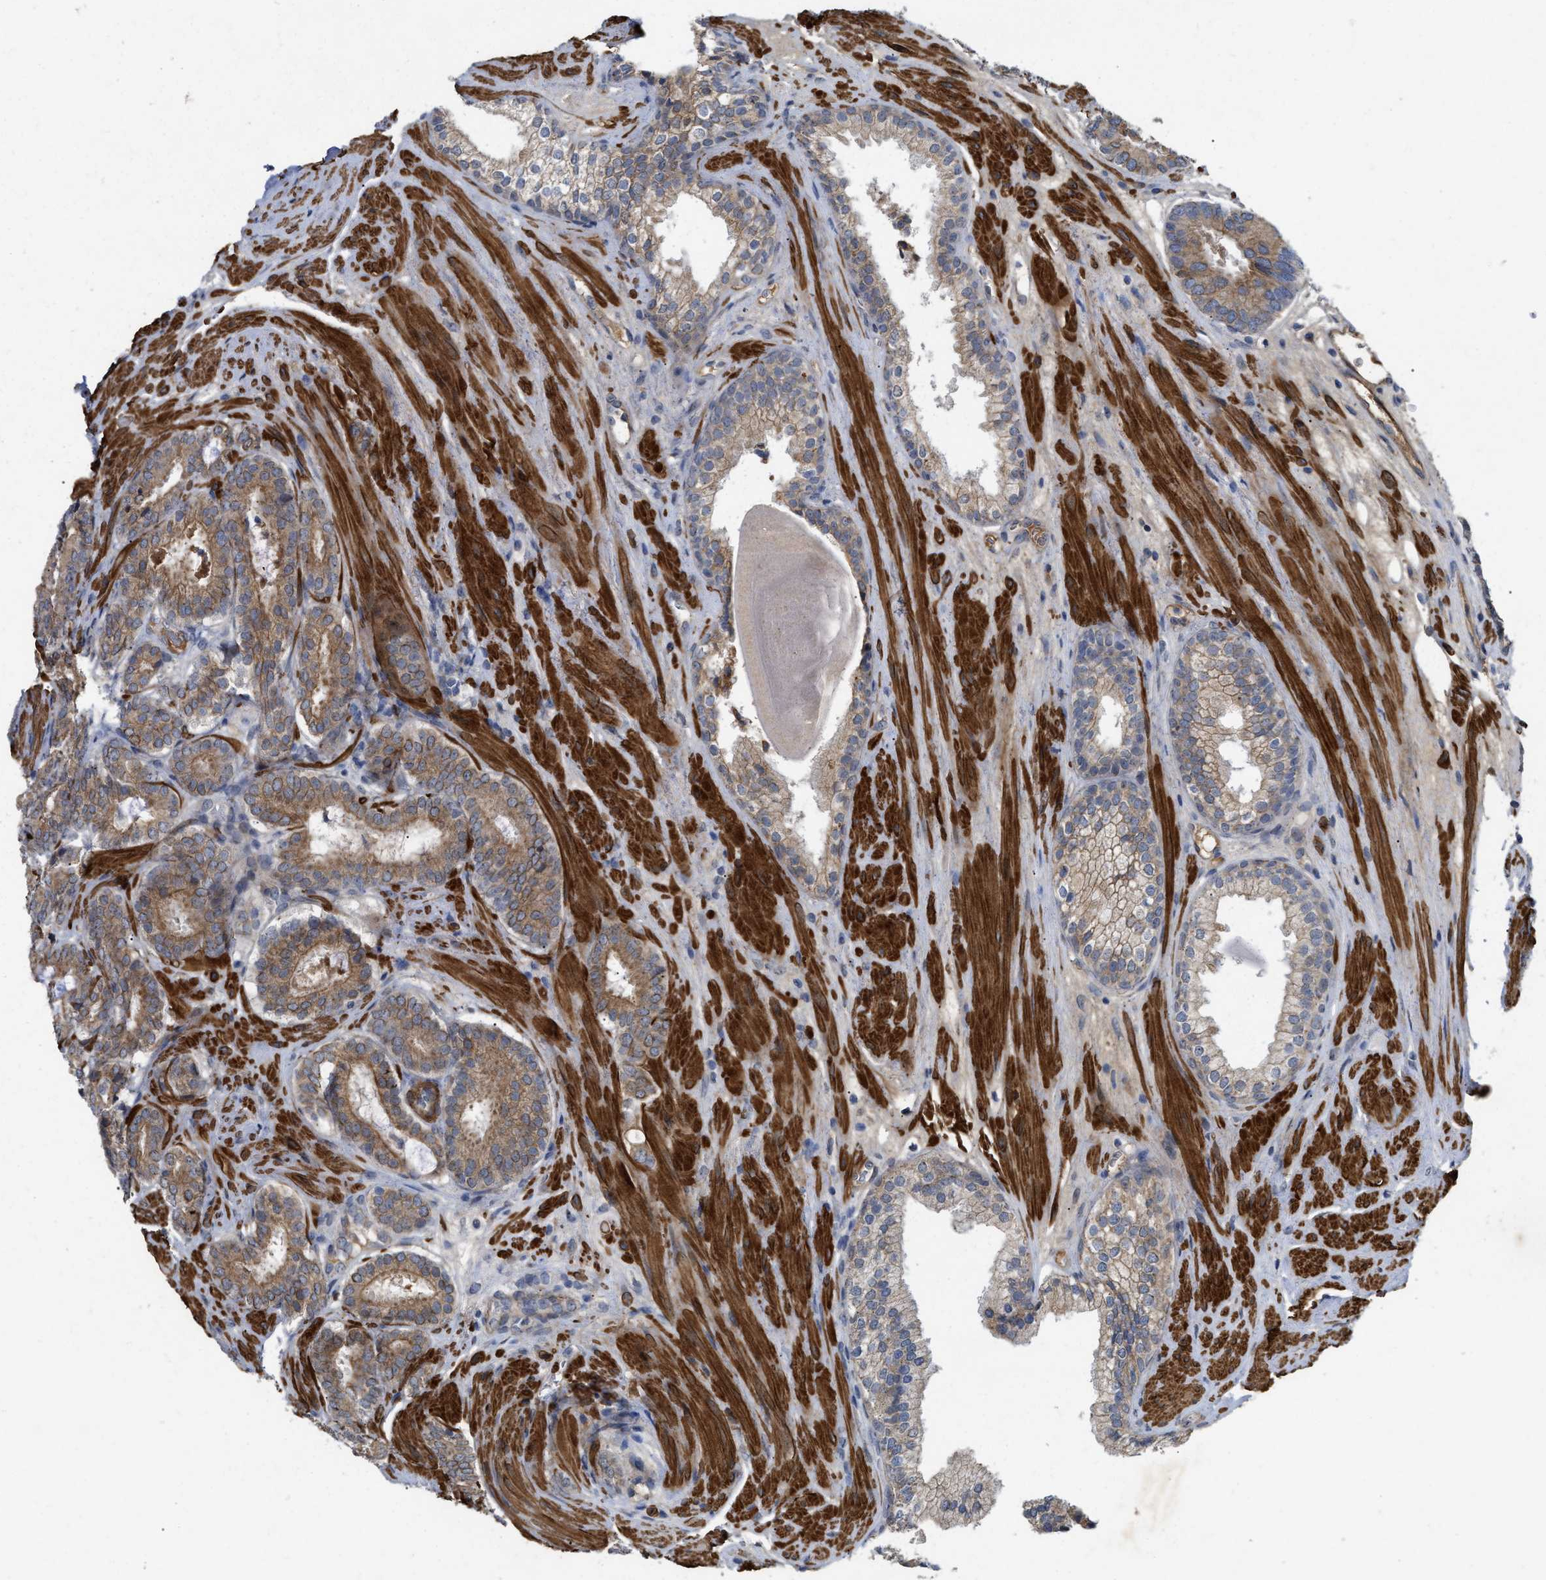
{"staining": {"intensity": "moderate", "quantity": ">75%", "location": "cytoplasmic/membranous"}, "tissue": "prostate cancer", "cell_type": "Tumor cells", "image_type": "cancer", "snomed": [{"axis": "morphology", "description": "Adenocarcinoma, Low grade"}, {"axis": "topography", "description": "Prostate"}], "caption": "A photomicrograph of prostate cancer stained for a protein demonstrates moderate cytoplasmic/membranous brown staining in tumor cells.", "gene": "ST6GALNAC6", "patient": {"sex": "male", "age": 69}}